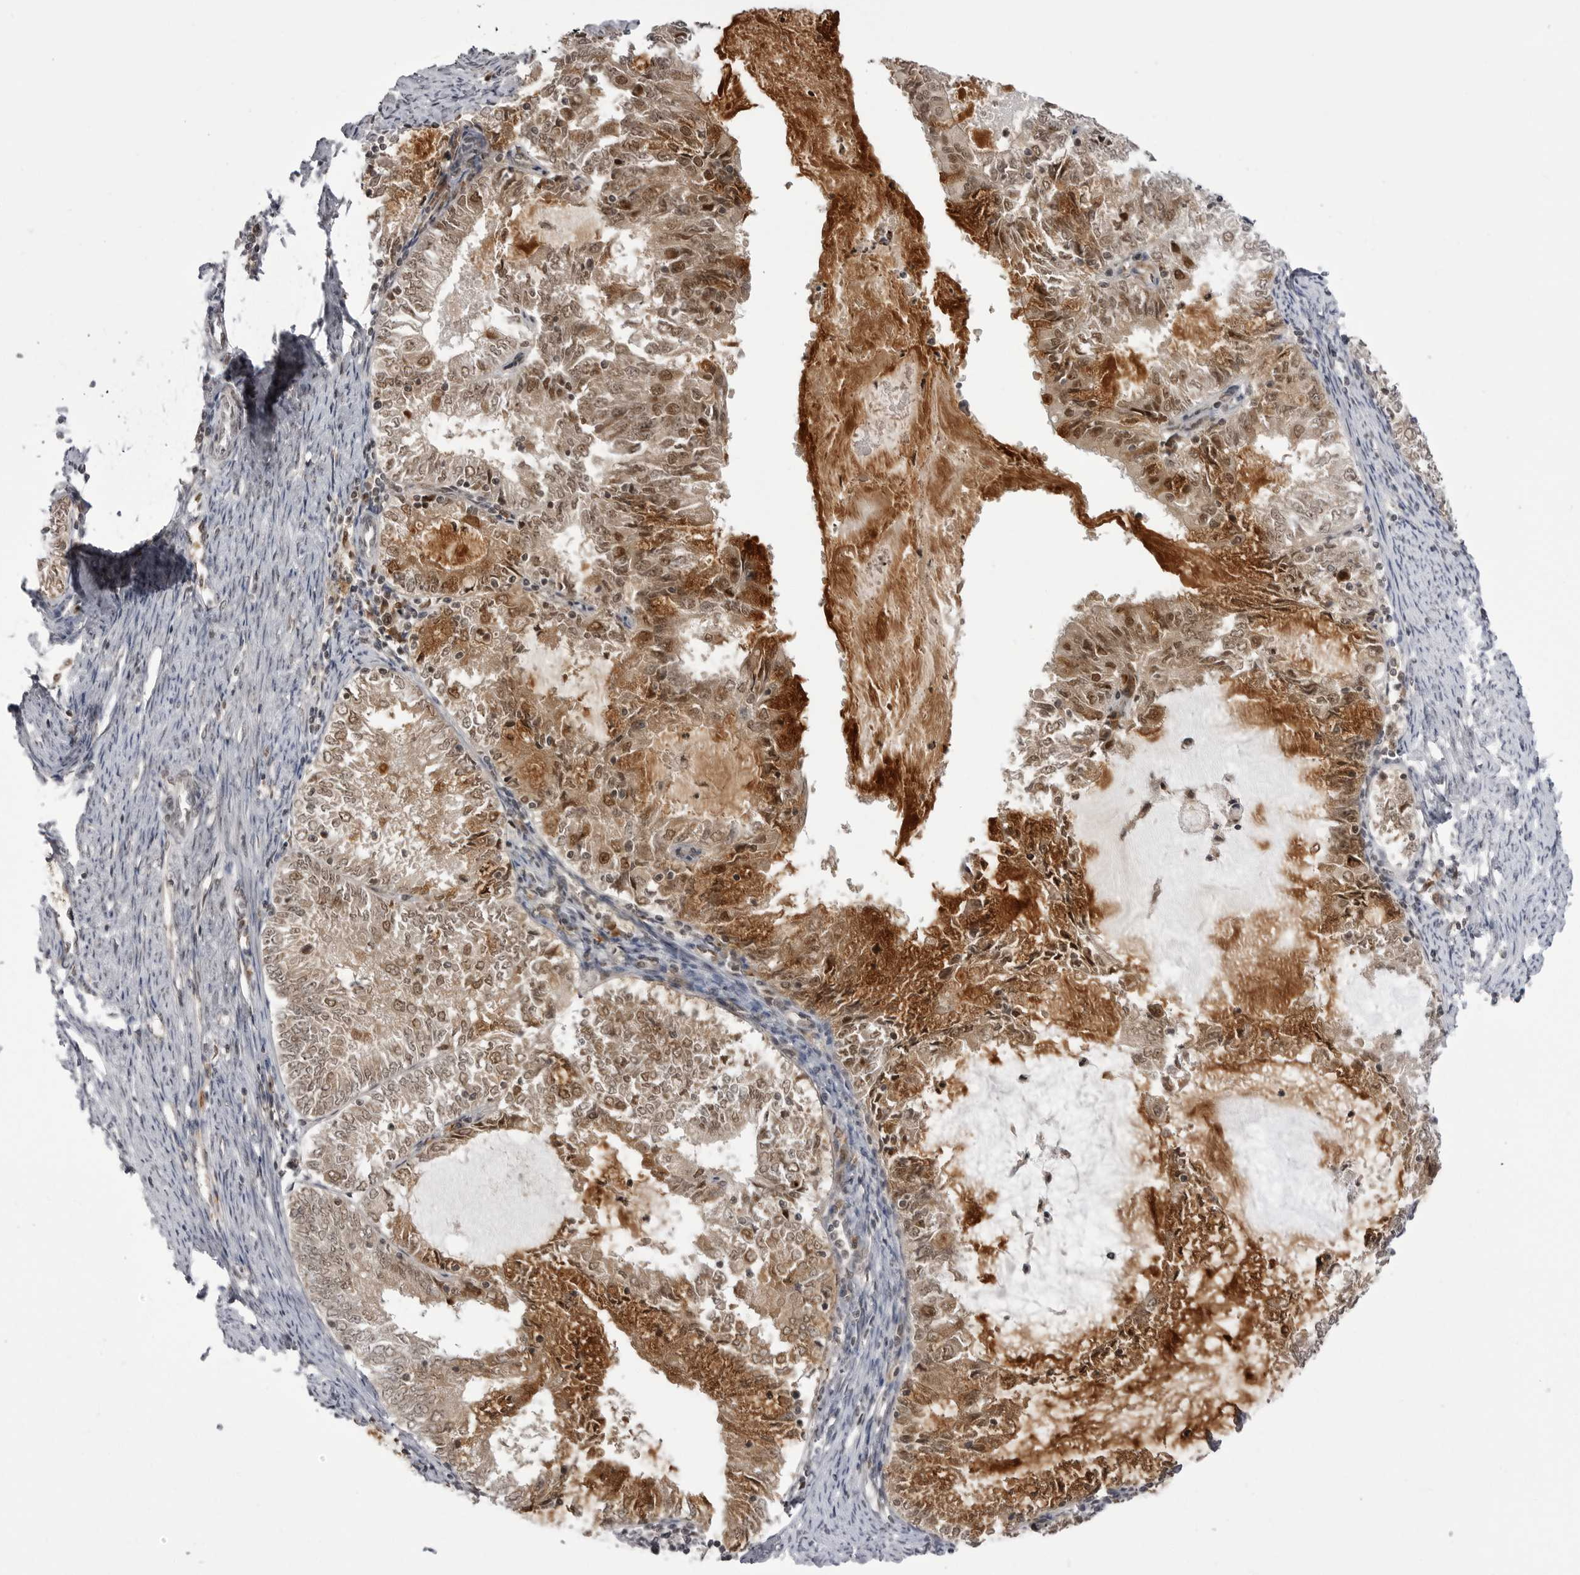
{"staining": {"intensity": "moderate", "quantity": ">75%", "location": "cytoplasmic/membranous,nuclear"}, "tissue": "endometrial cancer", "cell_type": "Tumor cells", "image_type": "cancer", "snomed": [{"axis": "morphology", "description": "Adenocarcinoma, NOS"}, {"axis": "topography", "description": "Endometrium"}], "caption": "A micrograph showing moderate cytoplasmic/membranous and nuclear staining in approximately >75% of tumor cells in endometrial adenocarcinoma, as visualized by brown immunohistochemical staining.", "gene": "PTK2B", "patient": {"sex": "female", "age": 57}}